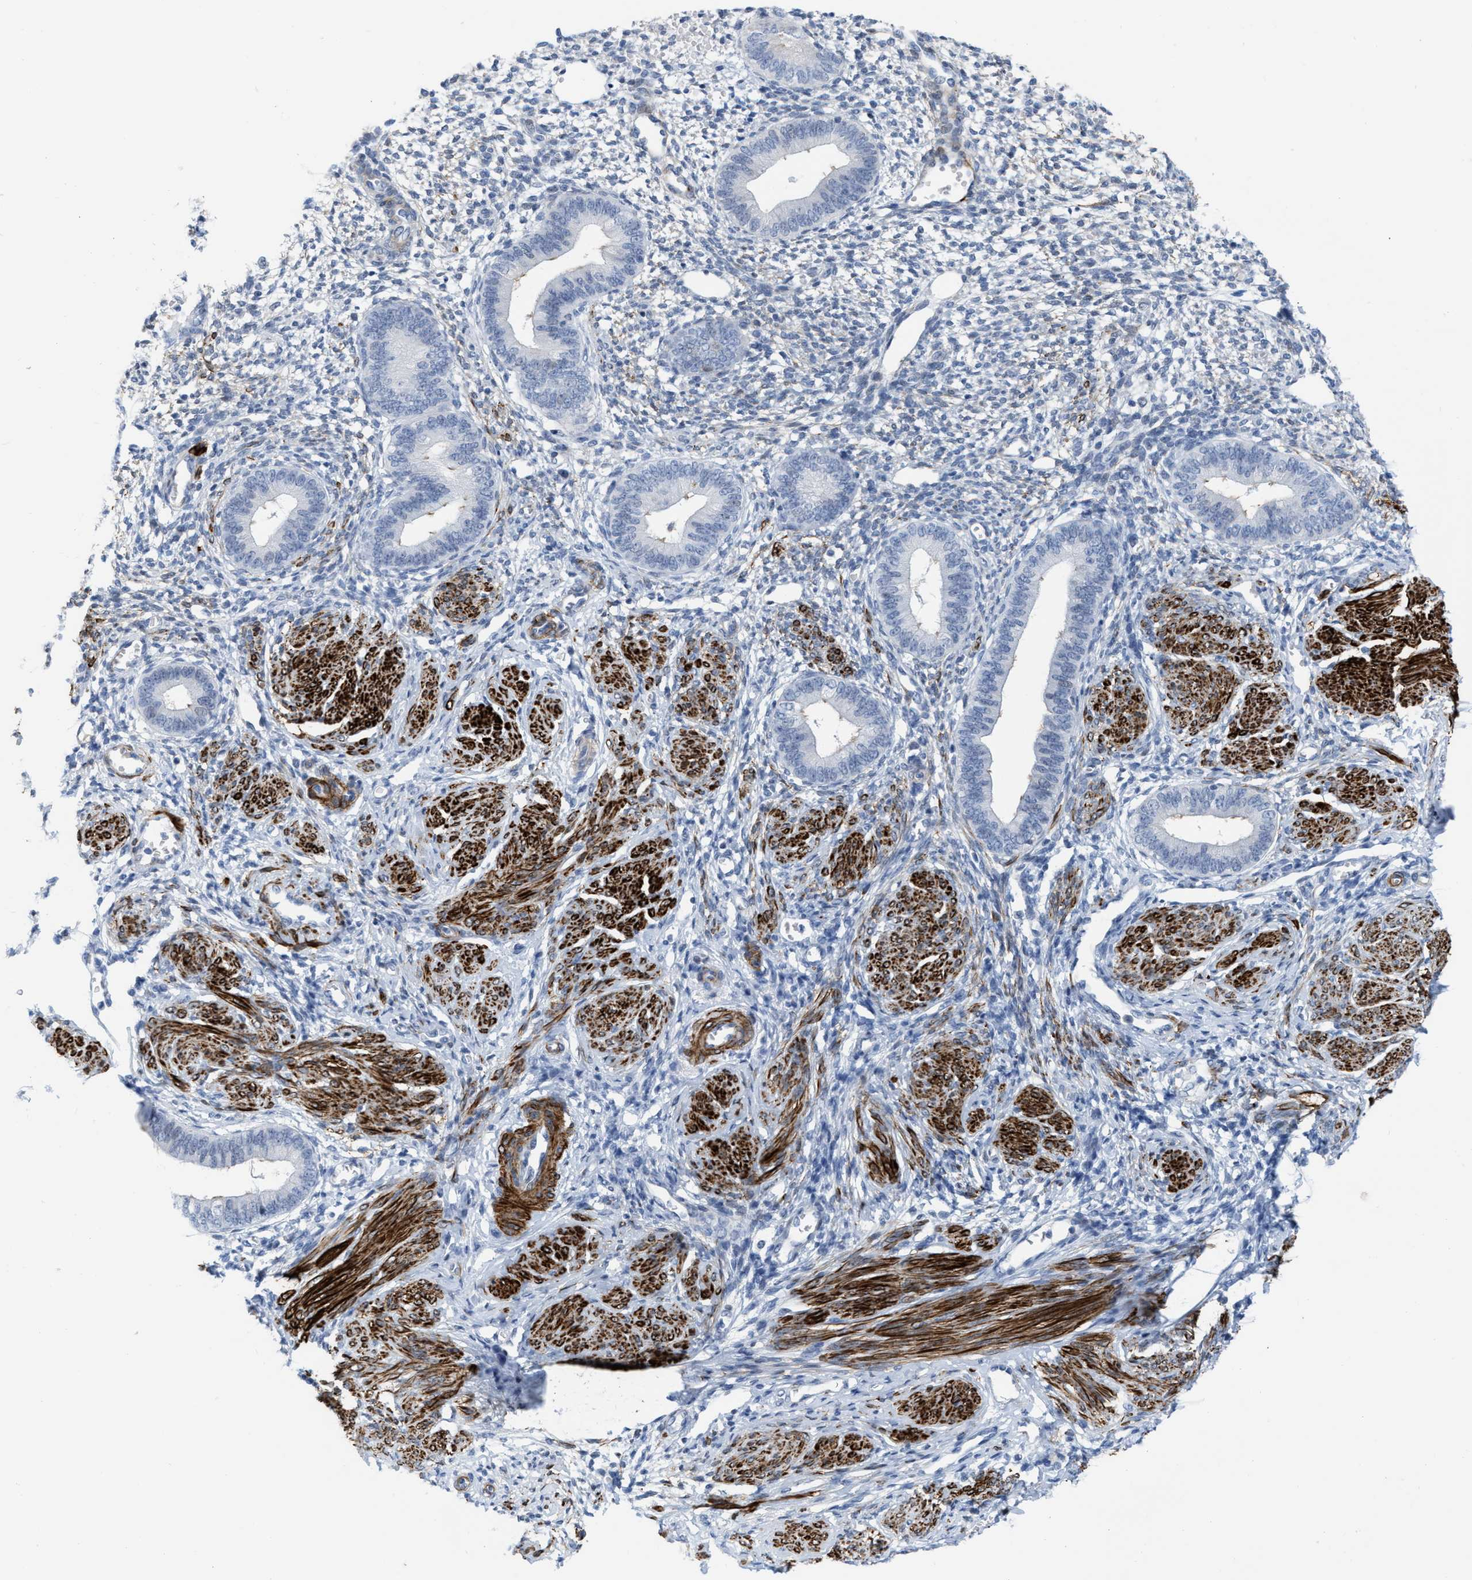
{"staining": {"intensity": "negative", "quantity": "none", "location": "none"}, "tissue": "endometrium", "cell_type": "Cells in endometrial stroma", "image_type": "normal", "snomed": [{"axis": "morphology", "description": "Normal tissue, NOS"}, {"axis": "topography", "description": "Endometrium"}], "caption": "Protein analysis of benign endometrium exhibits no significant staining in cells in endometrial stroma. (DAB immunohistochemistry (IHC) with hematoxylin counter stain).", "gene": "TAGLN", "patient": {"sex": "female", "age": 46}}